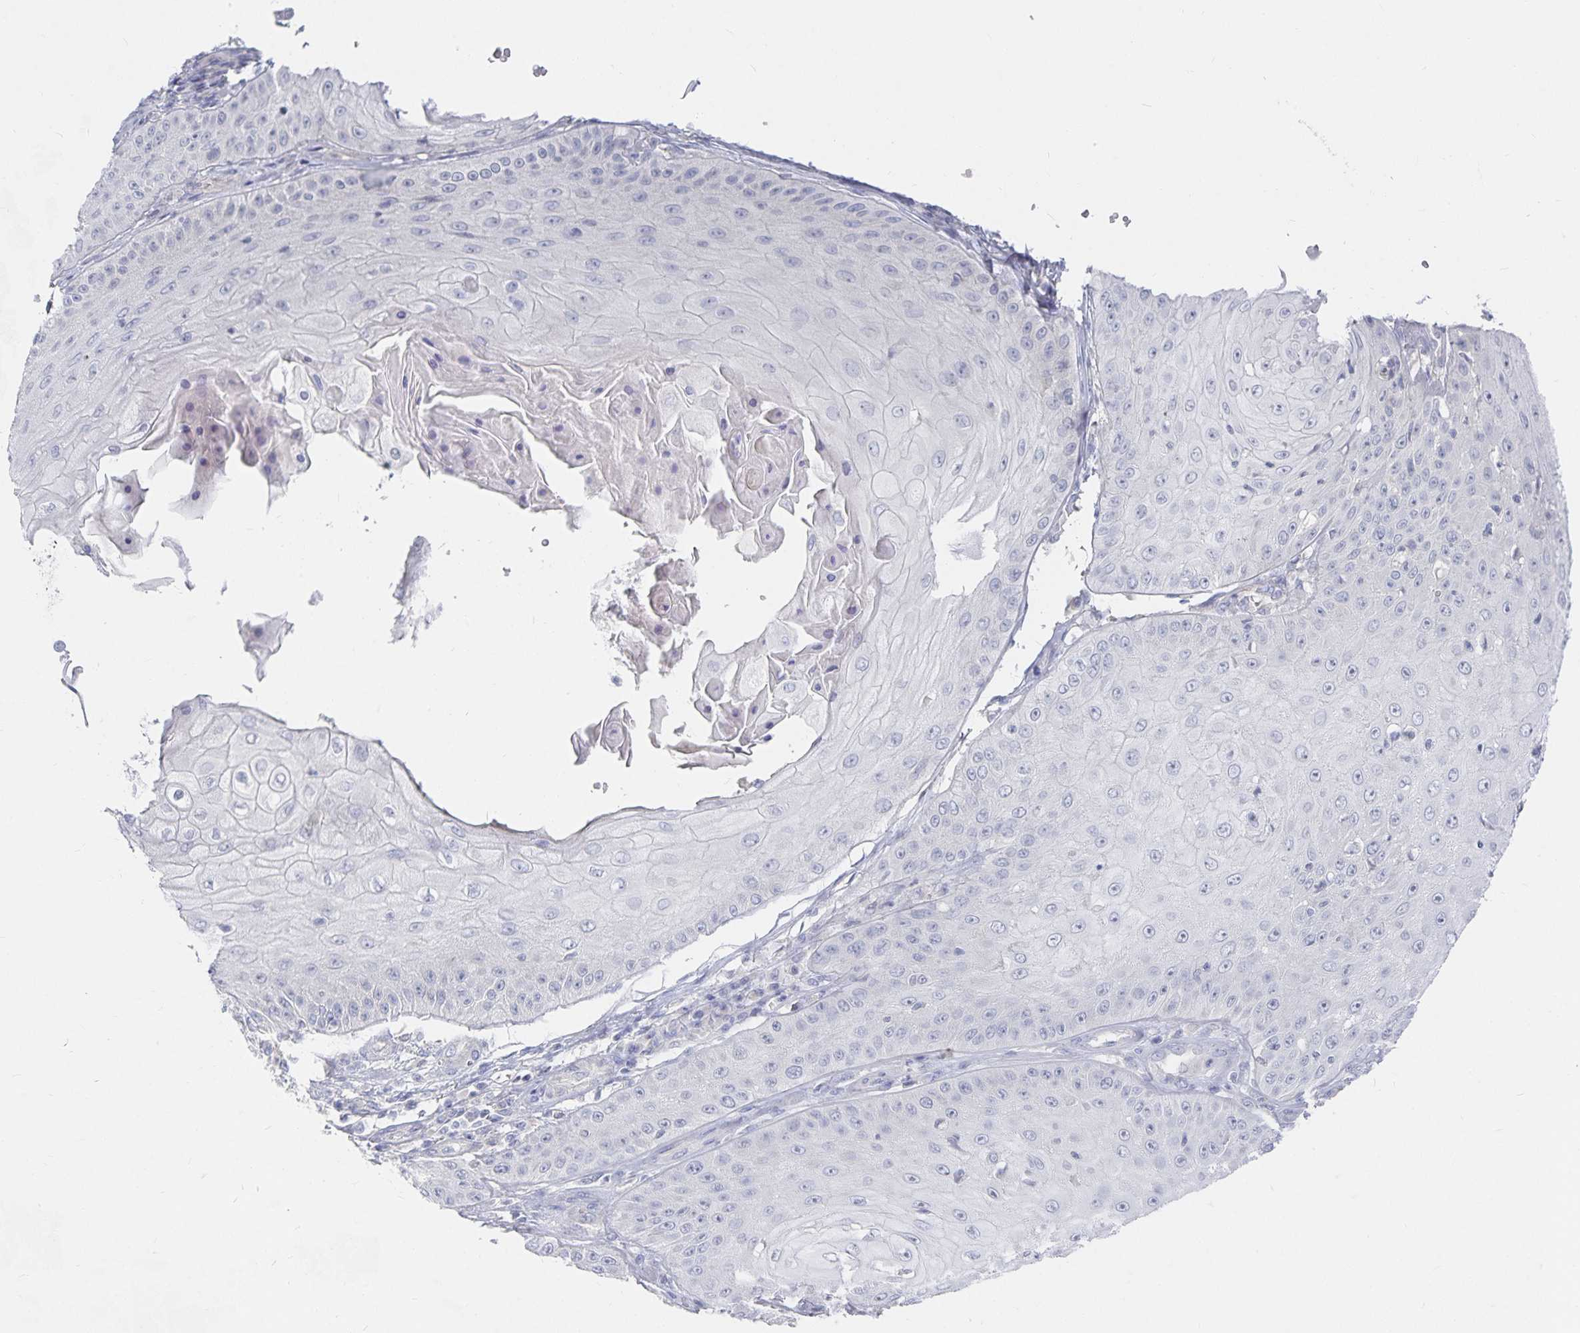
{"staining": {"intensity": "negative", "quantity": "none", "location": "none"}, "tissue": "skin cancer", "cell_type": "Tumor cells", "image_type": "cancer", "snomed": [{"axis": "morphology", "description": "Squamous cell carcinoma, NOS"}, {"axis": "topography", "description": "Skin"}], "caption": "Immunohistochemical staining of human skin cancer (squamous cell carcinoma) shows no significant positivity in tumor cells.", "gene": "DNAH9", "patient": {"sex": "male", "age": 70}}